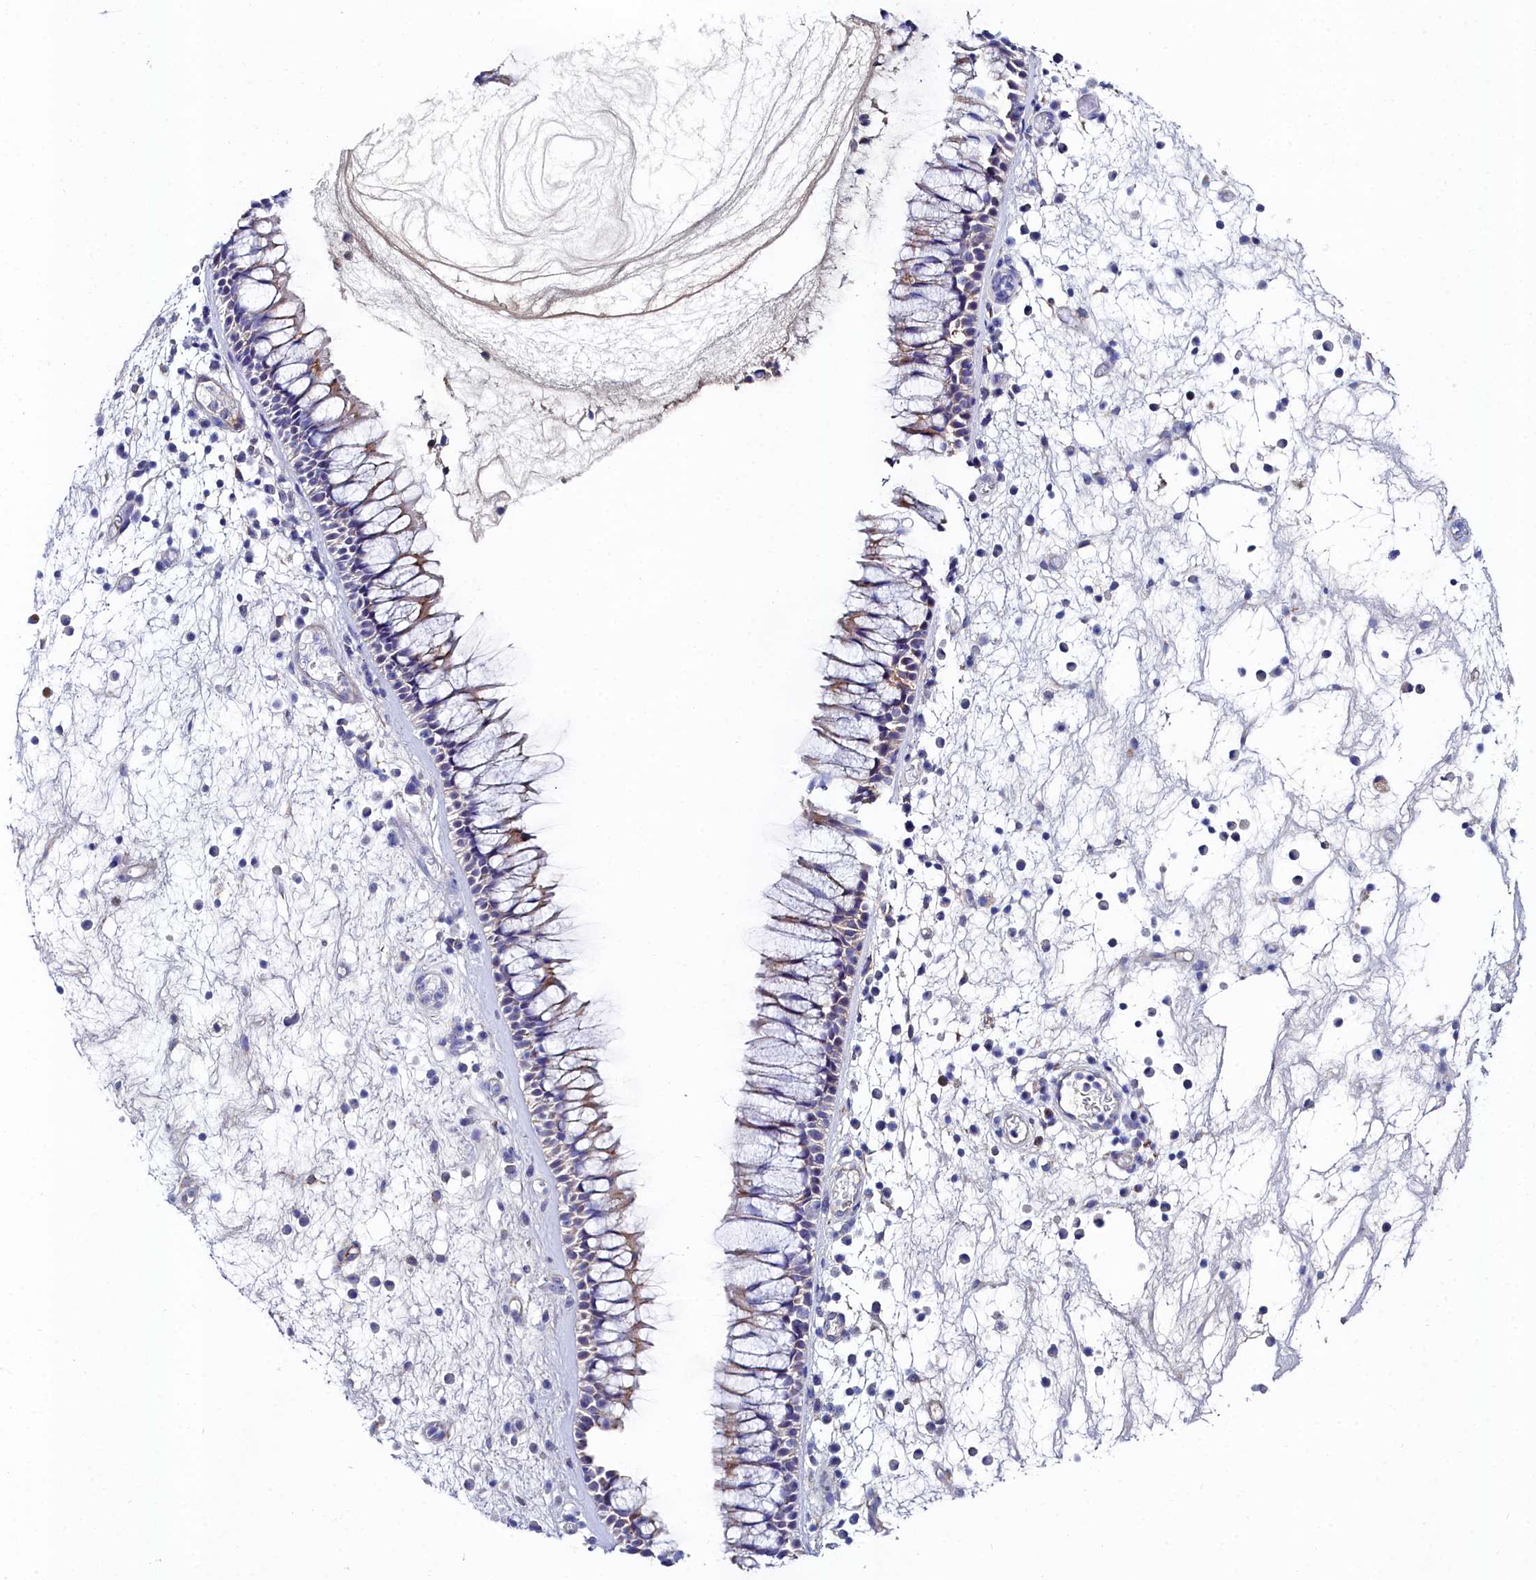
{"staining": {"intensity": "moderate", "quantity": "<25%", "location": "cytoplasmic/membranous"}, "tissue": "nasopharynx", "cell_type": "Respiratory epithelial cells", "image_type": "normal", "snomed": [{"axis": "morphology", "description": "Normal tissue, NOS"}, {"axis": "morphology", "description": "Inflammation, NOS"}, {"axis": "morphology", "description": "Malignant melanoma, Metastatic site"}, {"axis": "topography", "description": "Nasopharynx"}], "caption": "Immunohistochemical staining of normal nasopharynx shows moderate cytoplasmic/membranous protein staining in approximately <25% of respiratory epithelial cells.", "gene": "SLC49A3", "patient": {"sex": "male", "age": 70}}